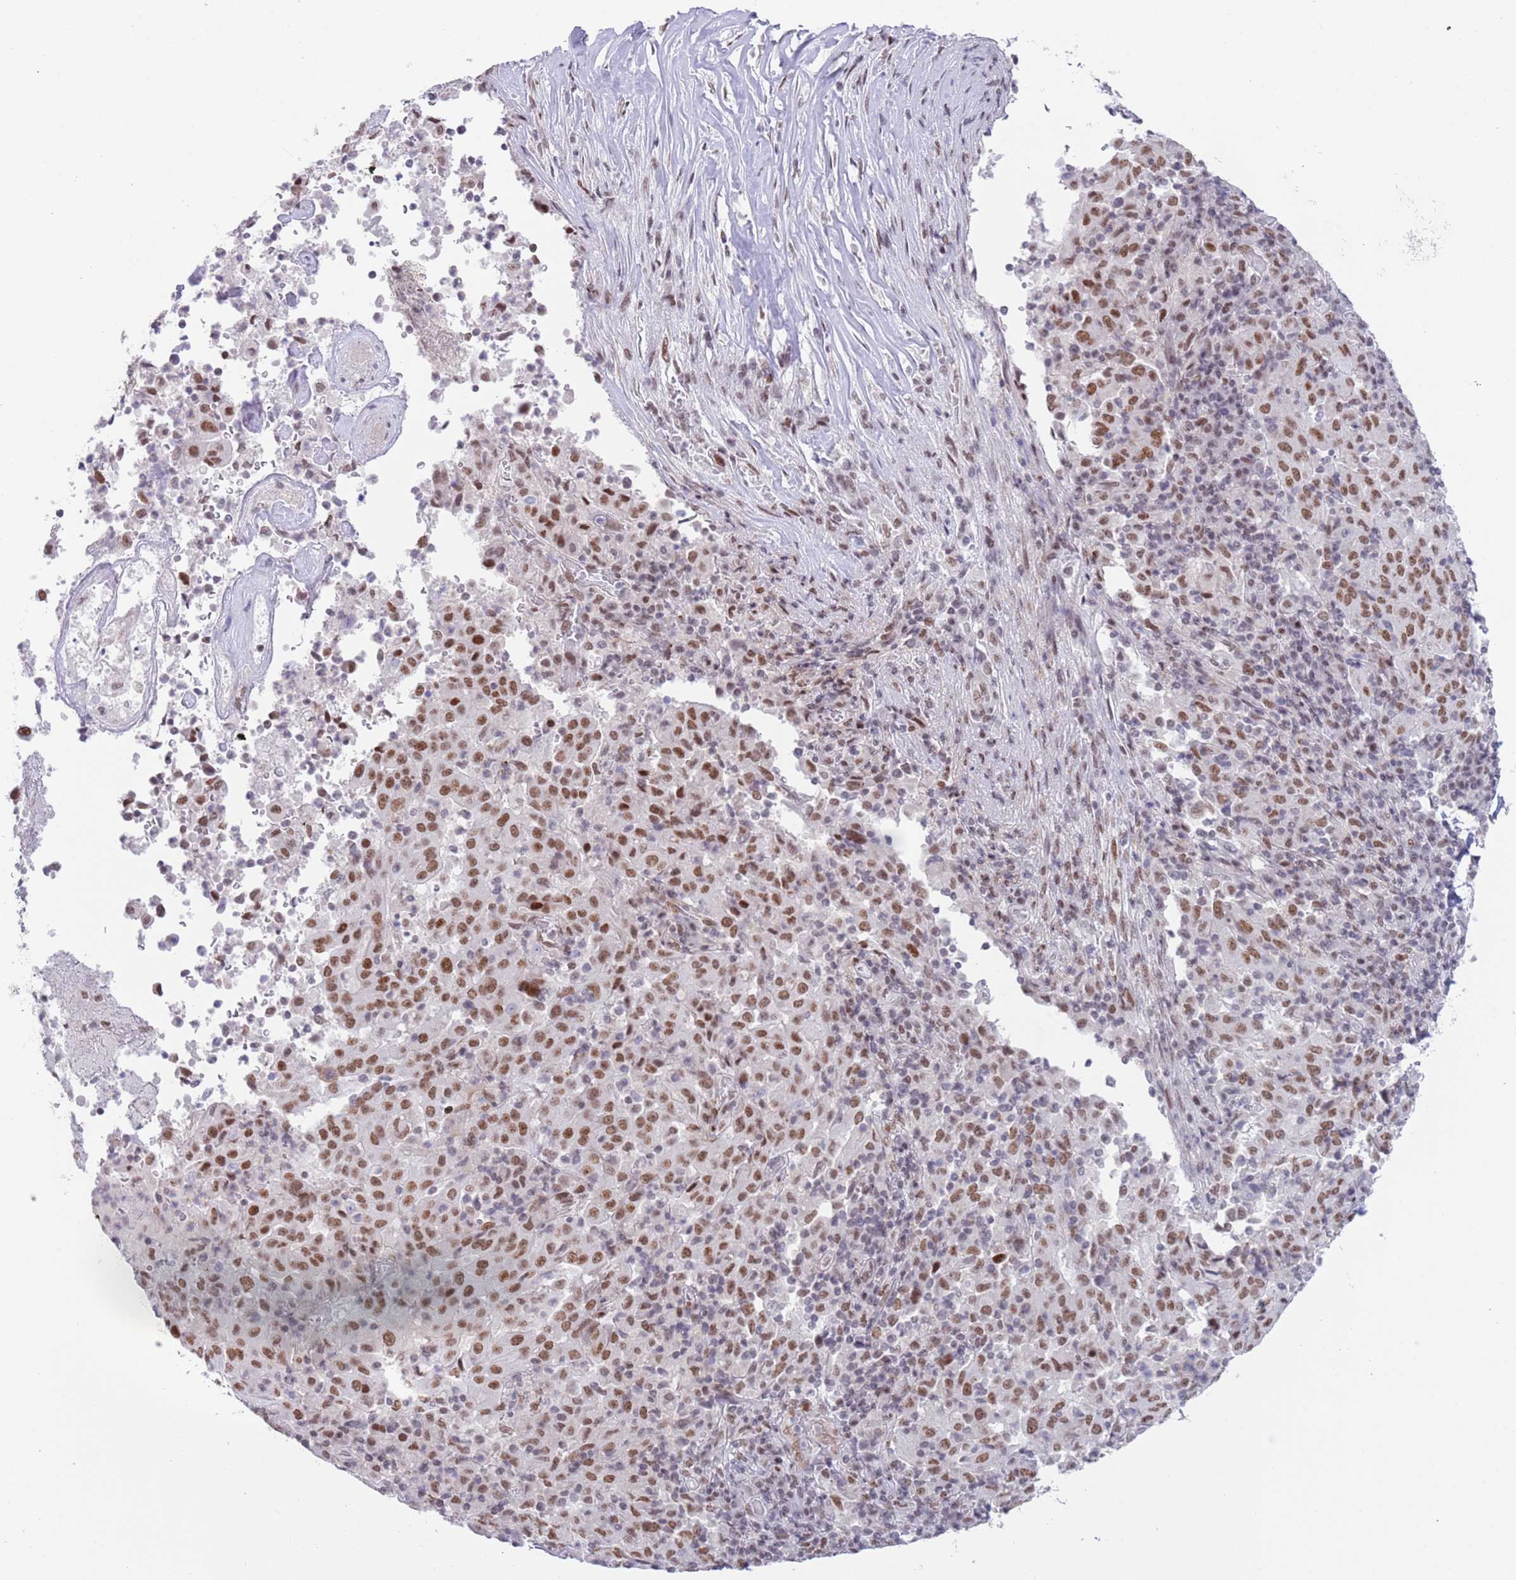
{"staining": {"intensity": "moderate", "quantity": ">75%", "location": "nuclear"}, "tissue": "pancreatic cancer", "cell_type": "Tumor cells", "image_type": "cancer", "snomed": [{"axis": "morphology", "description": "Adenocarcinoma, NOS"}, {"axis": "topography", "description": "Pancreas"}], "caption": "Pancreatic cancer (adenocarcinoma) stained with IHC shows moderate nuclear staining in approximately >75% of tumor cells. (DAB IHC, brown staining for protein, blue staining for nuclei).", "gene": "ZNF382", "patient": {"sex": "male", "age": 63}}